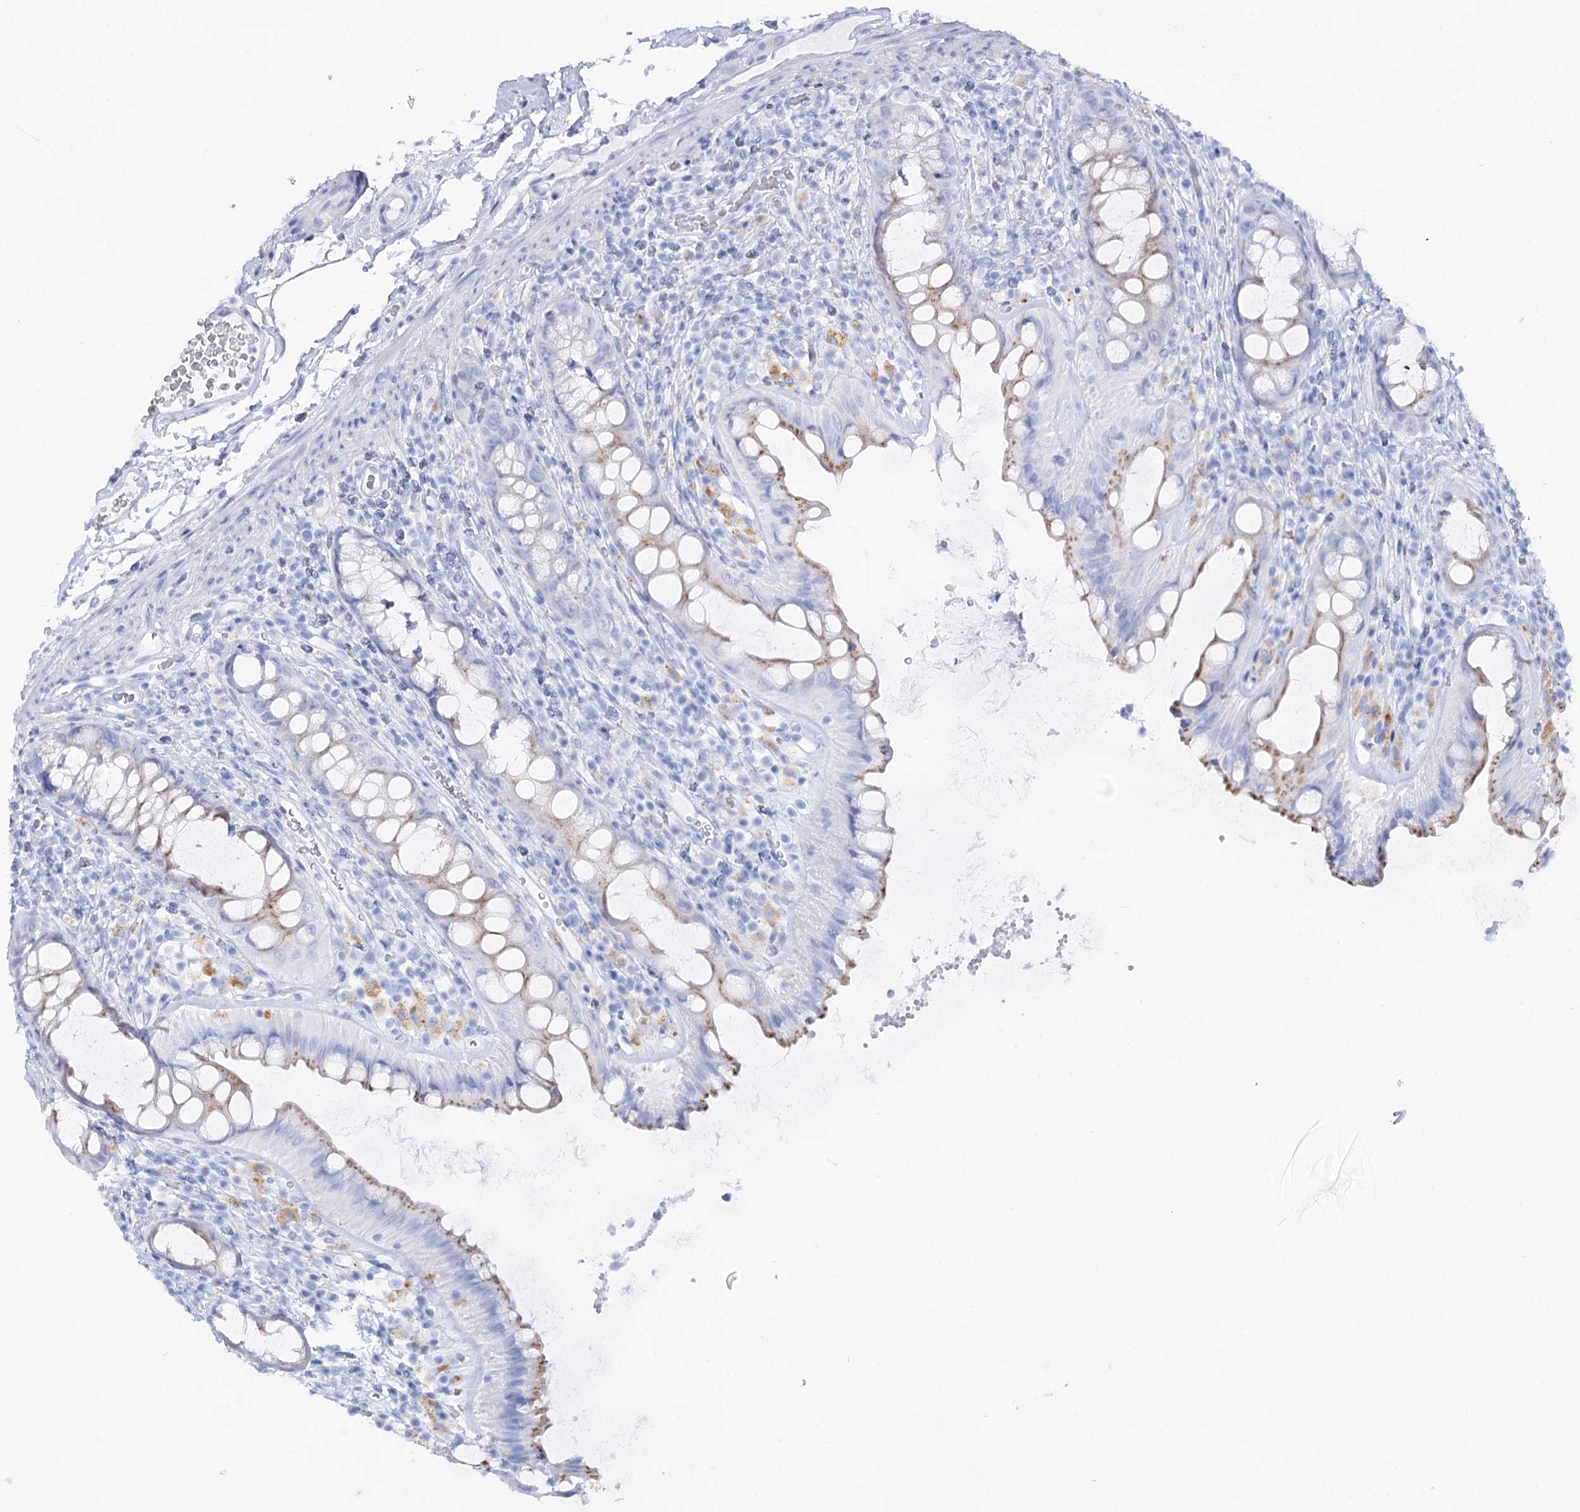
{"staining": {"intensity": "moderate", "quantity": "<25%", "location": "cytoplasmic/membranous"}, "tissue": "rectum", "cell_type": "Glandular cells", "image_type": "normal", "snomed": [{"axis": "morphology", "description": "Normal tissue, NOS"}, {"axis": "topography", "description": "Rectum"}], "caption": "Immunohistochemical staining of benign human rectum exhibits low levels of moderate cytoplasmic/membranous staining in approximately <25% of glandular cells. (Stains: DAB in brown, nuclei in blue, Microscopy: brightfield microscopy at high magnification).", "gene": "SIAE", "patient": {"sex": "female", "age": 57}}